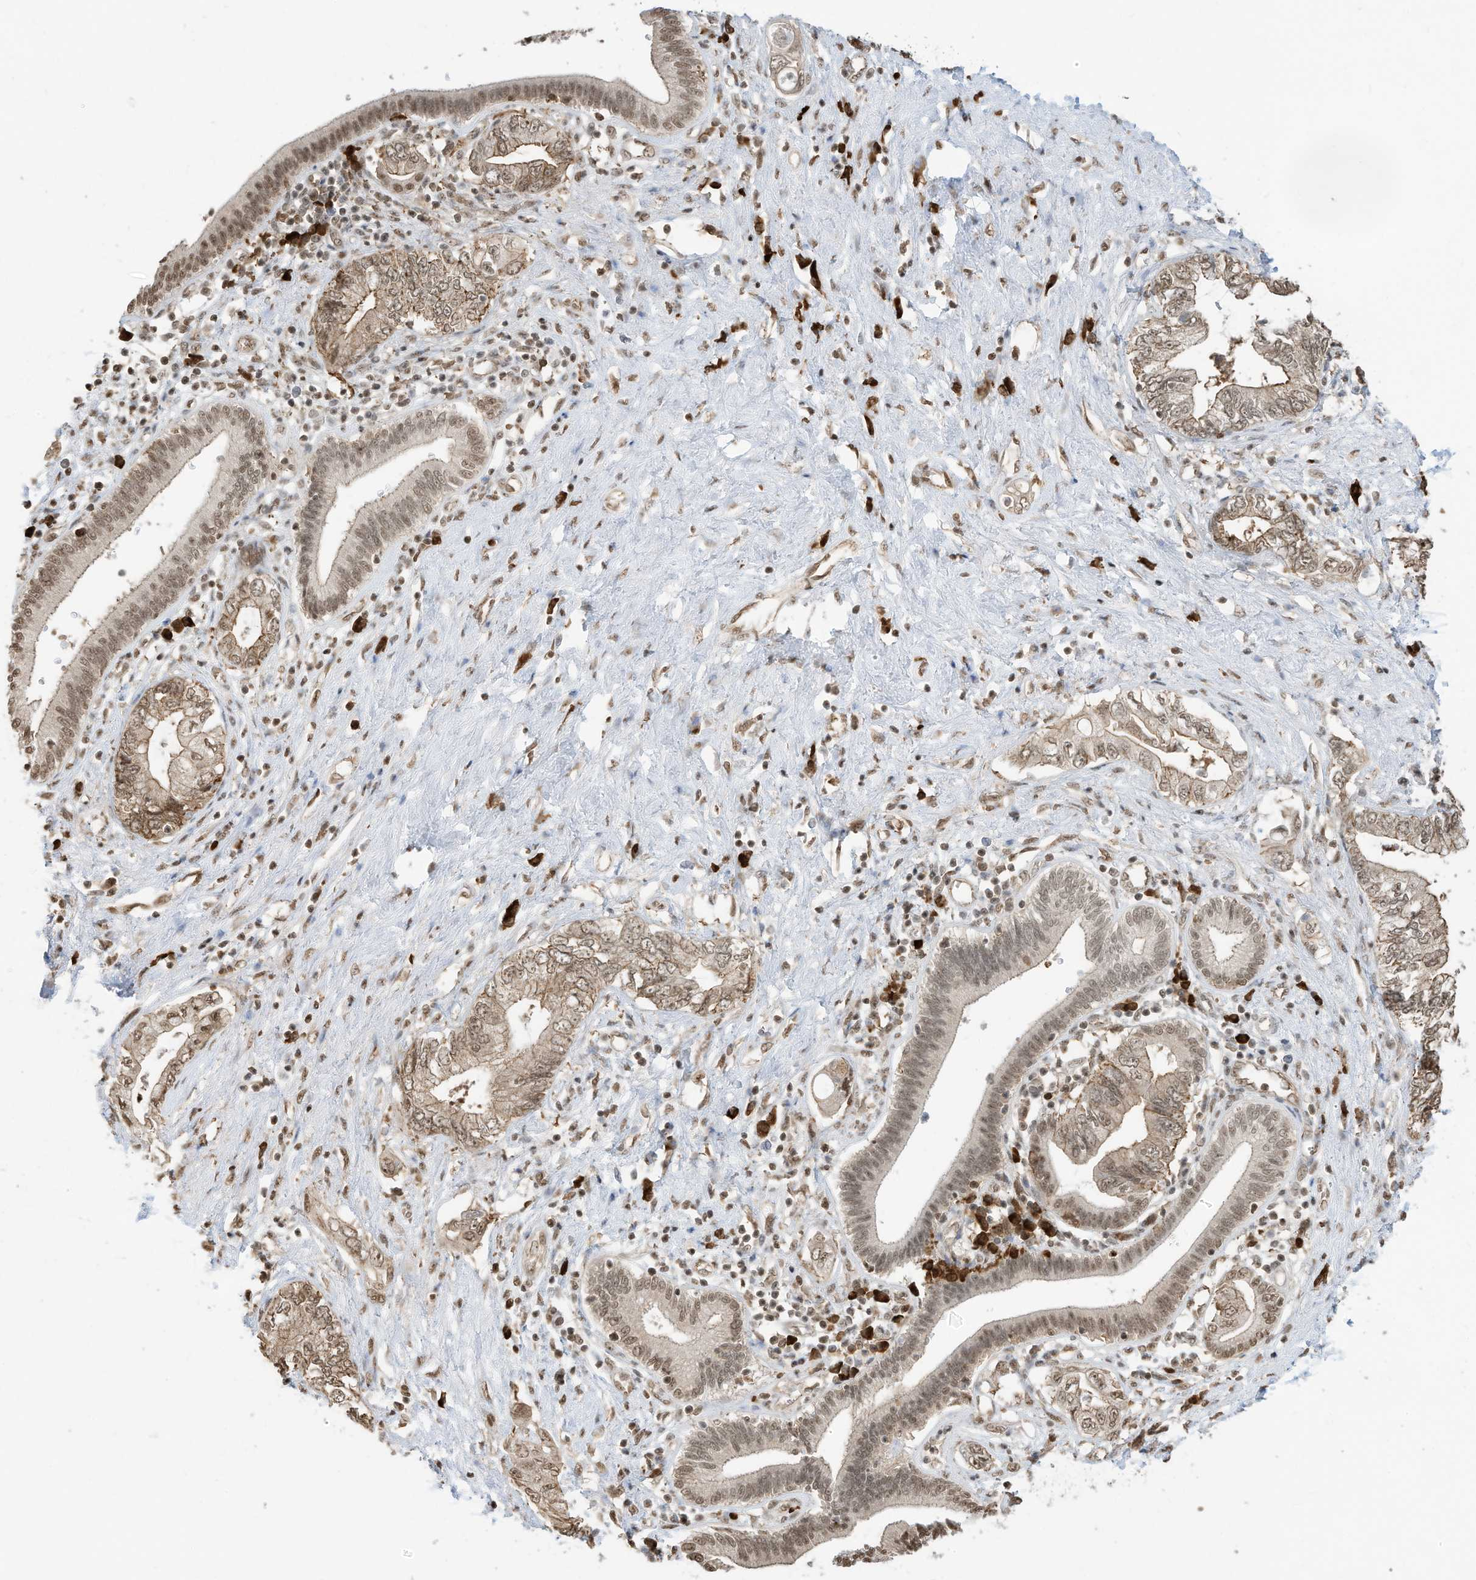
{"staining": {"intensity": "moderate", "quantity": ">75%", "location": "cytoplasmic/membranous,nuclear"}, "tissue": "pancreatic cancer", "cell_type": "Tumor cells", "image_type": "cancer", "snomed": [{"axis": "morphology", "description": "Adenocarcinoma, NOS"}, {"axis": "topography", "description": "Pancreas"}], "caption": "Human pancreatic cancer (adenocarcinoma) stained with a protein marker exhibits moderate staining in tumor cells.", "gene": "ZNF195", "patient": {"sex": "female", "age": 73}}